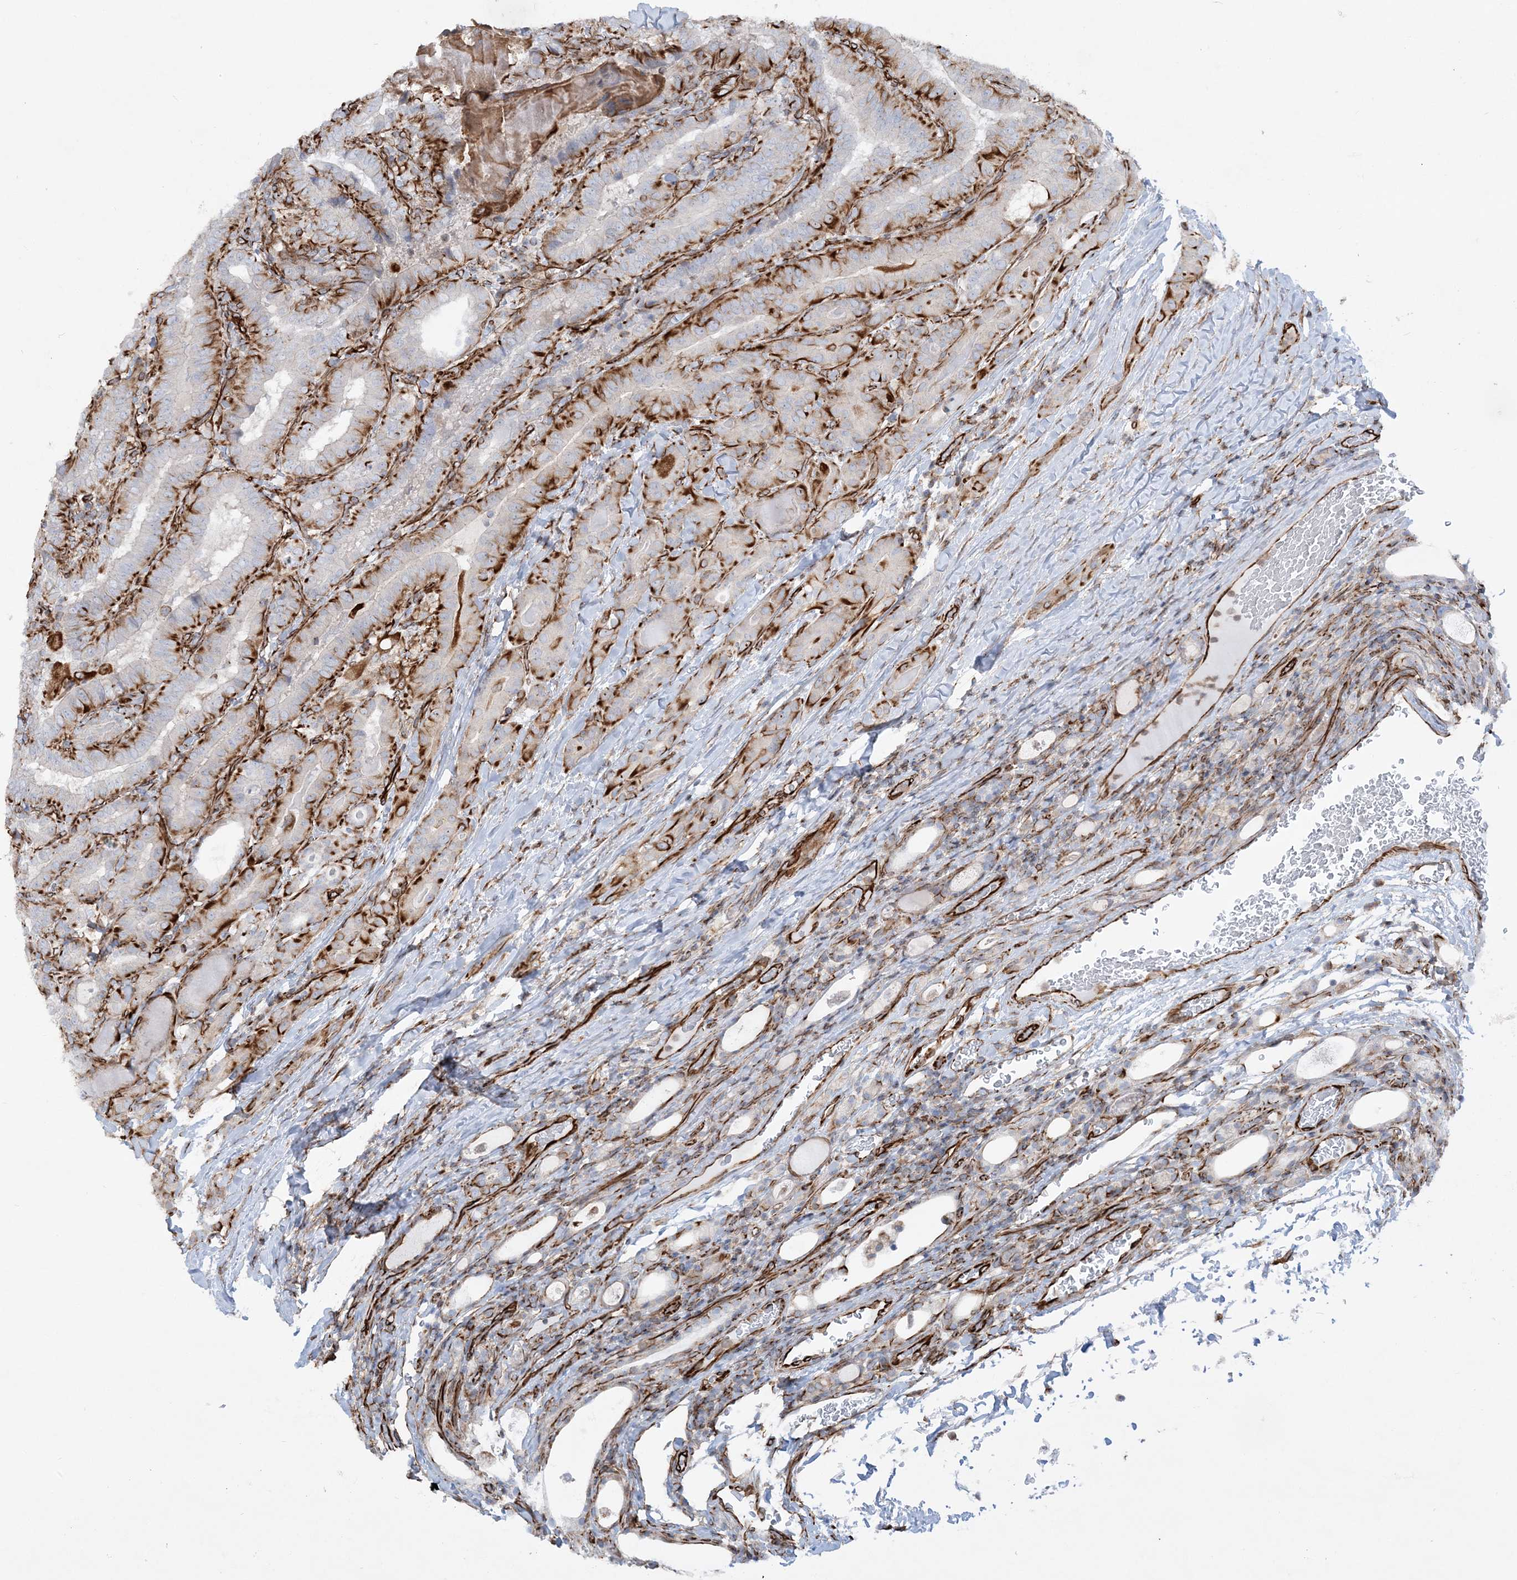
{"staining": {"intensity": "strong", "quantity": ">75%", "location": "cytoplasmic/membranous"}, "tissue": "thyroid cancer", "cell_type": "Tumor cells", "image_type": "cancer", "snomed": [{"axis": "morphology", "description": "Papillary adenocarcinoma, NOS"}, {"axis": "topography", "description": "Thyroid gland"}], "caption": "Approximately >75% of tumor cells in thyroid cancer (papillary adenocarcinoma) reveal strong cytoplasmic/membranous protein expression as visualized by brown immunohistochemical staining.", "gene": "SCLT1", "patient": {"sex": "female", "age": 72}}